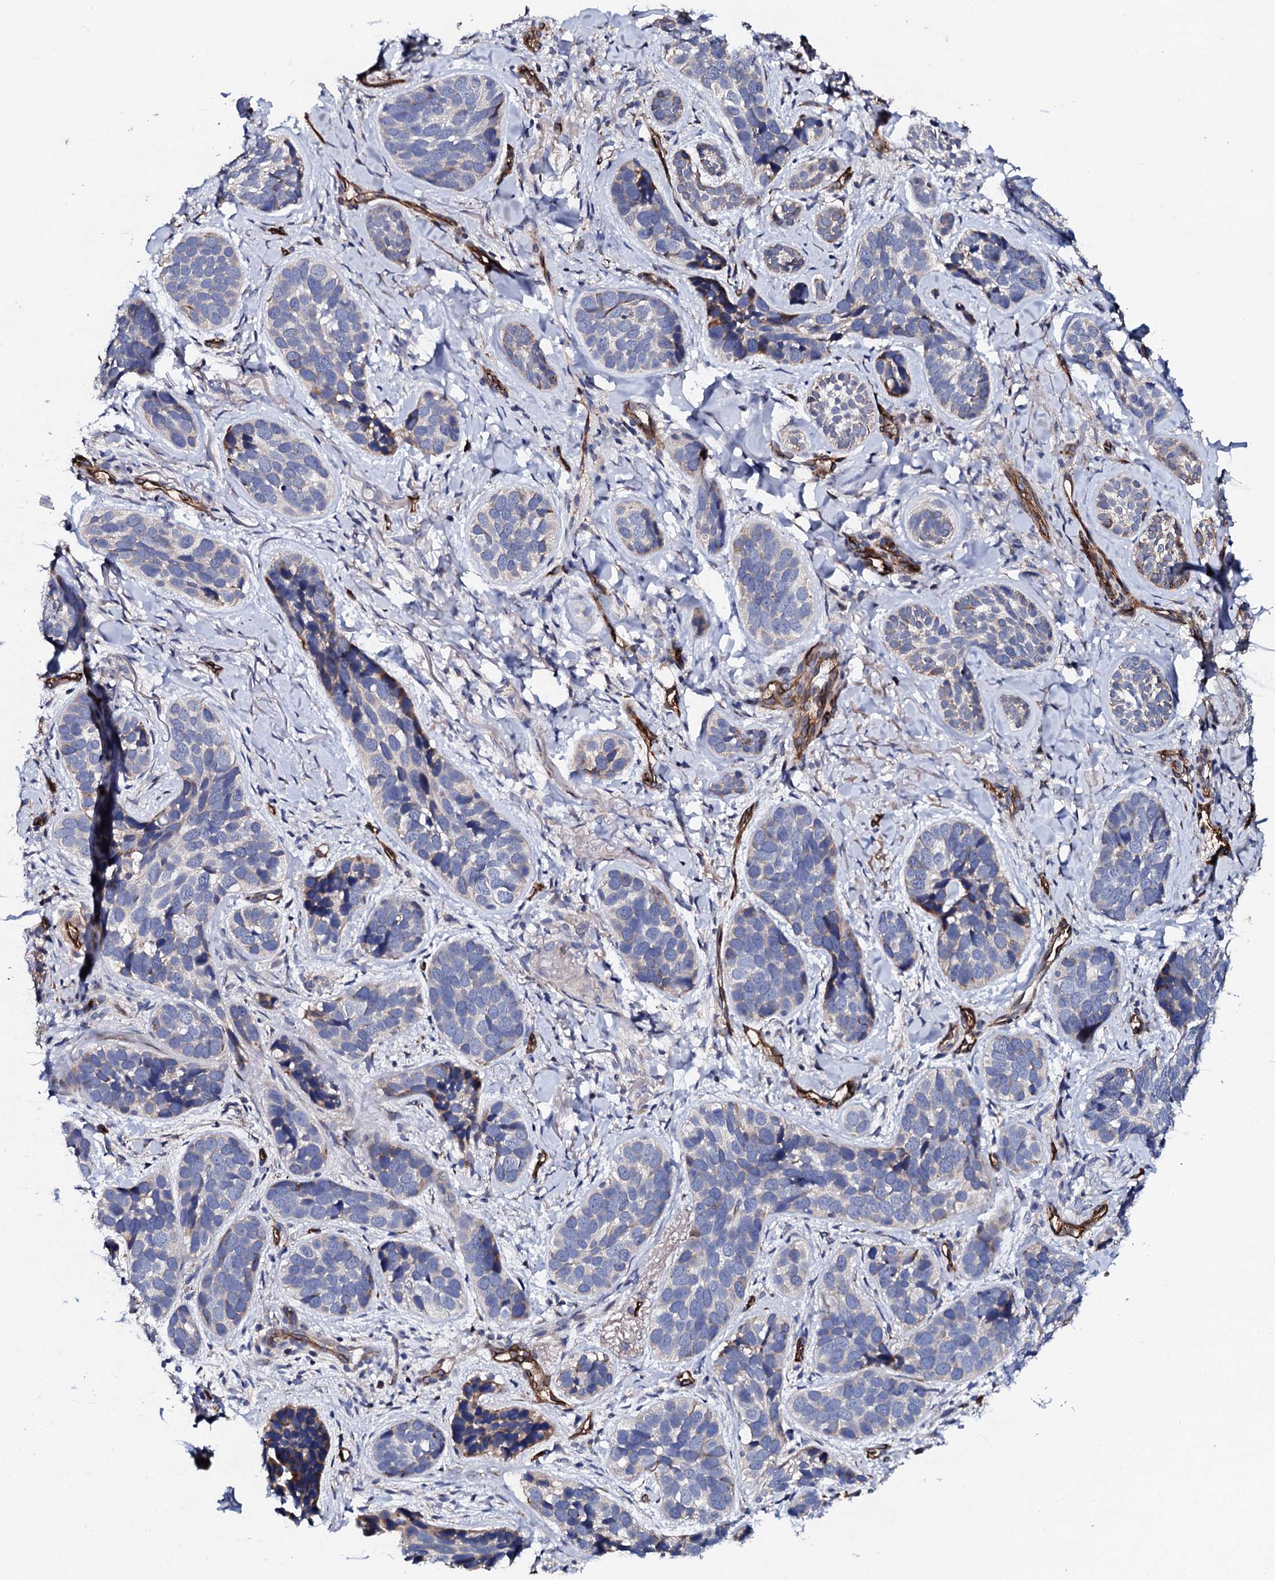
{"staining": {"intensity": "moderate", "quantity": "<25%", "location": "cytoplasmic/membranous"}, "tissue": "skin cancer", "cell_type": "Tumor cells", "image_type": "cancer", "snomed": [{"axis": "morphology", "description": "Basal cell carcinoma"}, {"axis": "topography", "description": "Skin"}], "caption": "Immunohistochemical staining of human basal cell carcinoma (skin) demonstrates low levels of moderate cytoplasmic/membranous positivity in about <25% of tumor cells. (DAB (3,3'-diaminobenzidine) IHC, brown staining for protein, blue staining for nuclei).", "gene": "DBX1", "patient": {"sex": "male", "age": 71}}